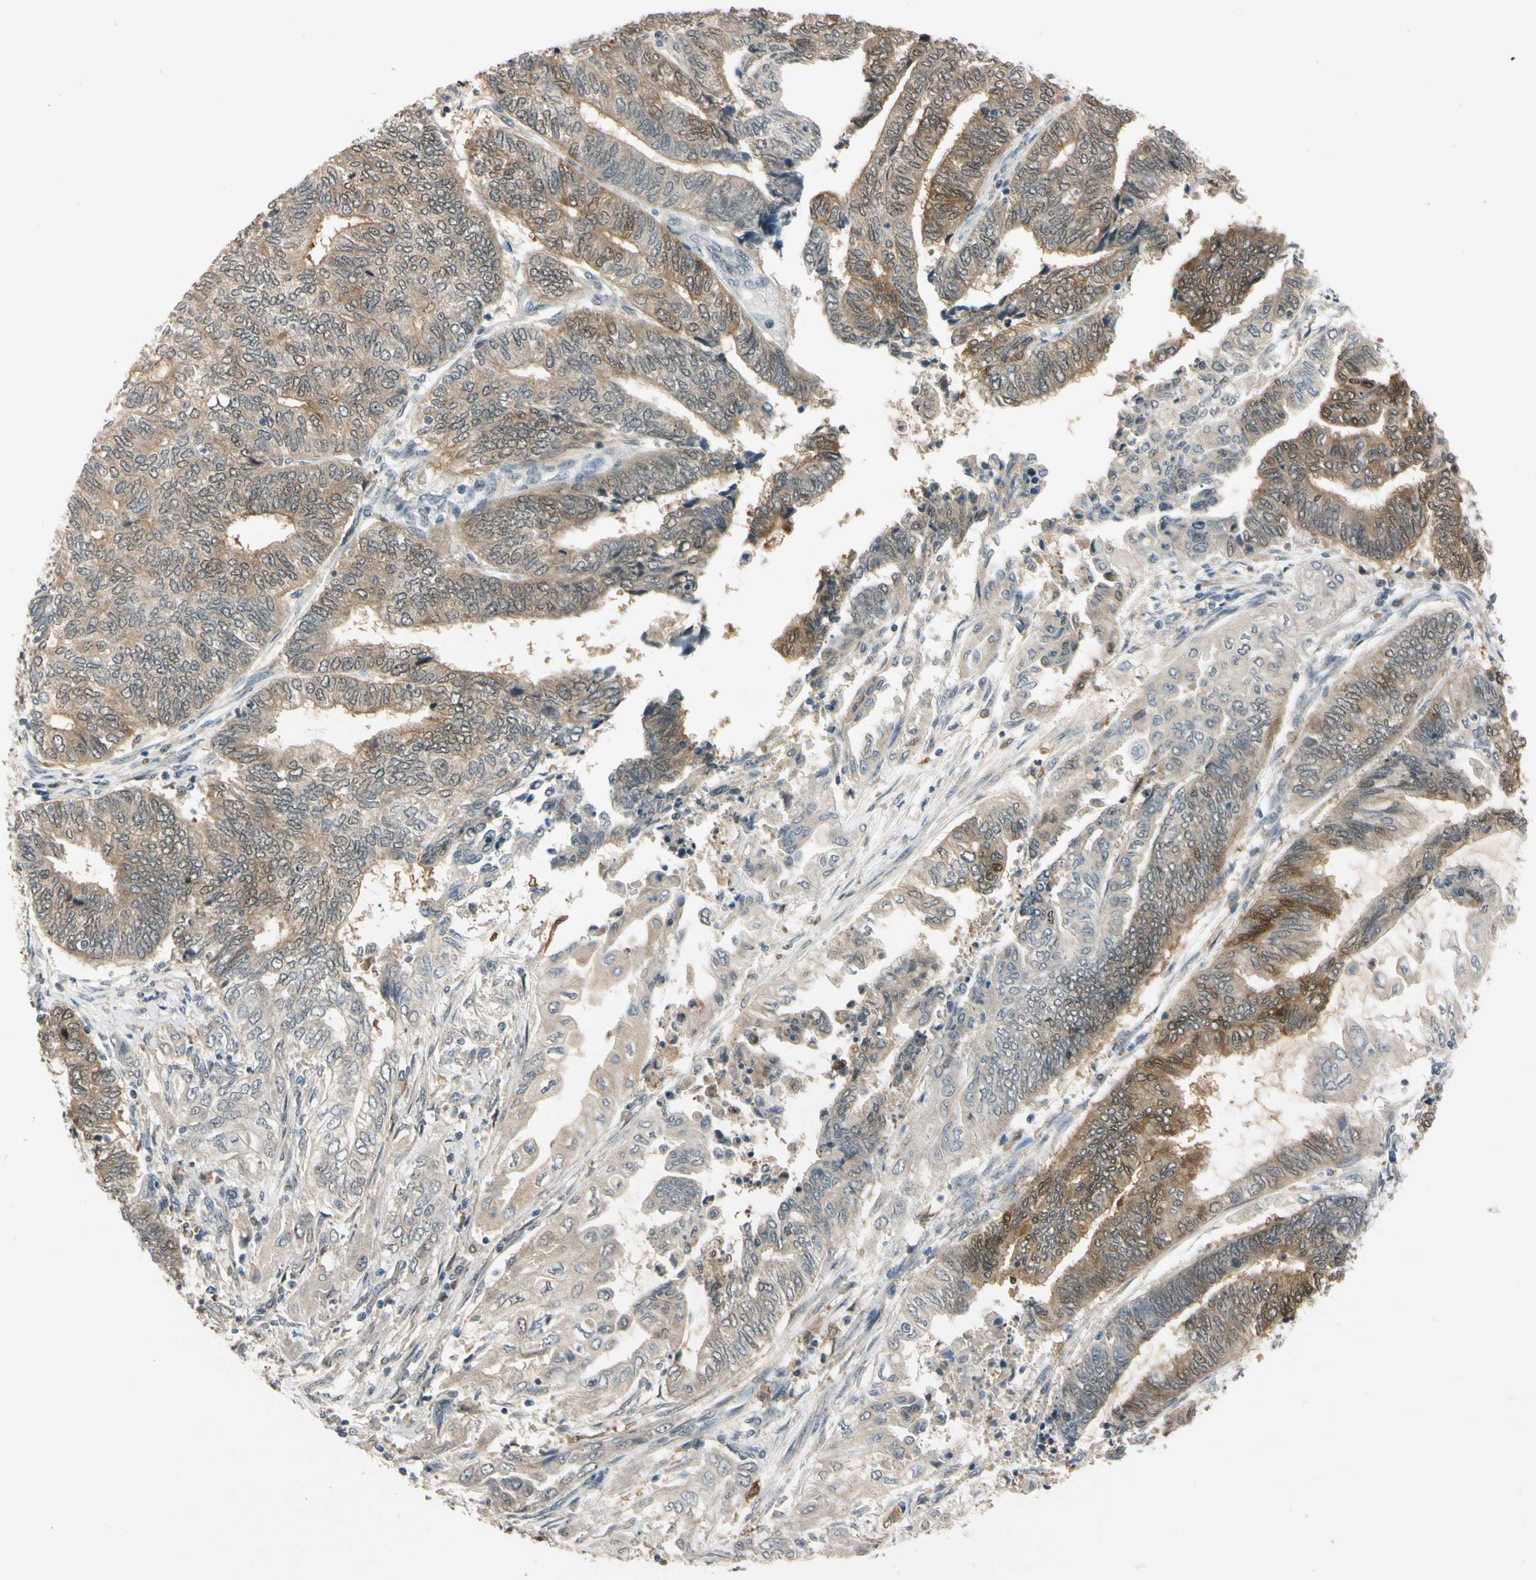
{"staining": {"intensity": "moderate", "quantity": "25%-75%", "location": "cytoplasmic/membranous"}, "tissue": "endometrial cancer", "cell_type": "Tumor cells", "image_type": "cancer", "snomed": [{"axis": "morphology", "description": "Adenocarcinoma, NOS"}, {"axis": "topography", "description": "Uterus"}, {"axis": "topography", "description": "Endometrium"}], "caption": "Protein expression analysis of endometrial adenocarcinoma shows moderate cytoplasmic/membranous positivity in about 25%-75% of tumor cells. (brown staining indicates protein expression, while blue staining denotes nuclei).", "gene": "RIOX2", "patient": {"sex": "female", "age": 70}}